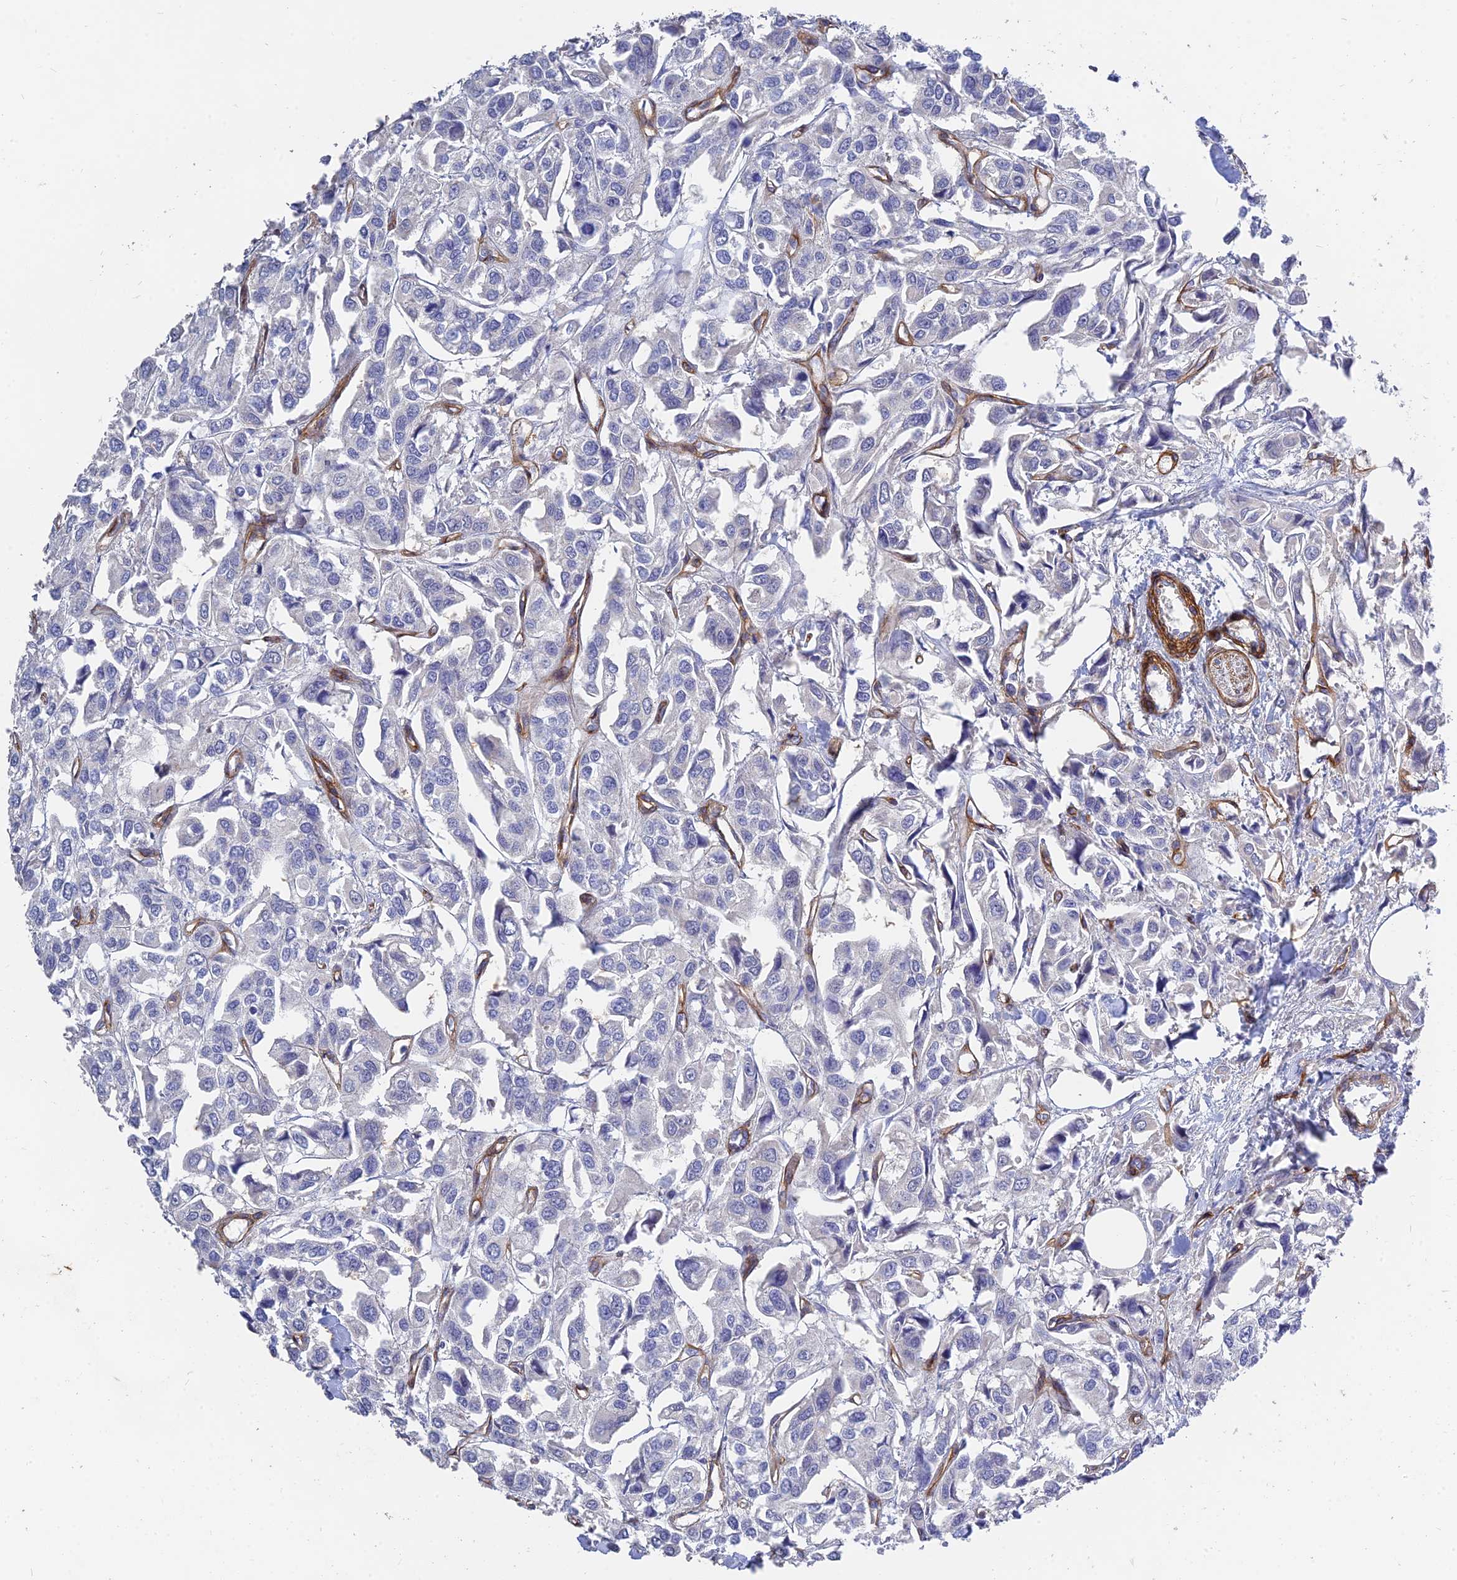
{"staining": {"intensity": "negative", "quantity": "none", "location": "none"}, "tissue": "urothelial cancer", "cell_type": "Tumor cells", "image_type": "cancer", "snomed": [{"axis": "morphology", "description": "Urothelial carcinoma, High grade"}, {"axis": "topography", "description": "Urinary bladder"}], "caption": "Tumor cells show no significant protein positivity in urothelial cancer. (DAB immunohistochemistry visualized using brightfield microscopy, high magnification).", "gene": "MRPL35", "patient": {"sex": "male", "age": 67}}